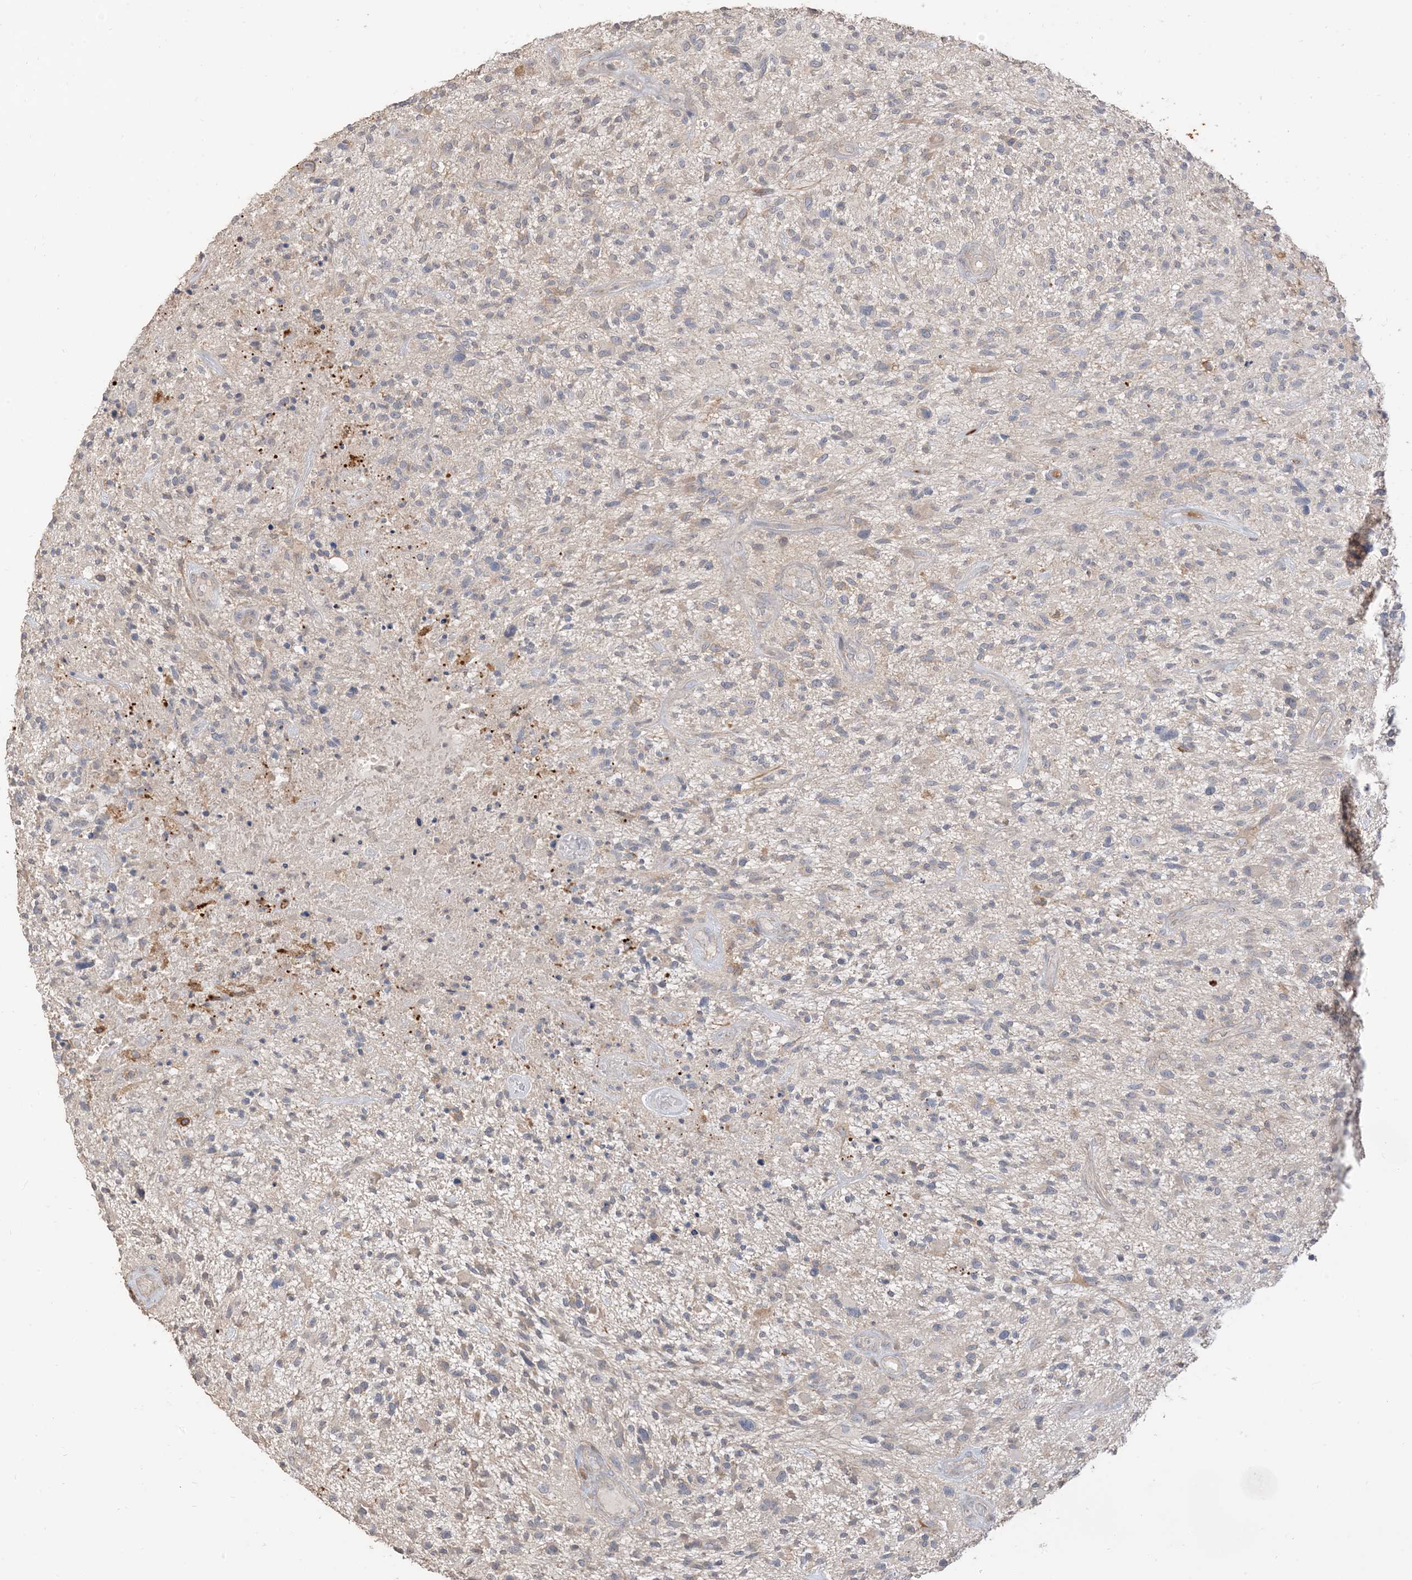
{"staining": {"intensity": "negative", "quantity": "none", "location": "none"}, "tissue": "glioma", "cell_type": "Tumor cells", "image_type": "cancer", "snomed": [{"axis": "morphology", "description": "Glioma, malignant, High grade"}, {"axis": "topography", "description": "Brain"}], "caption": "High magnification brightfield microscopy of malignant glioma (high-grade) stained with DAB (brown) and counterstained with hematoxylin (blue): tumor cells show no significant staining. Nuclei are stained in blue.", "gene": "RNF175", "patient": {"sex": "male", "age": 47}}